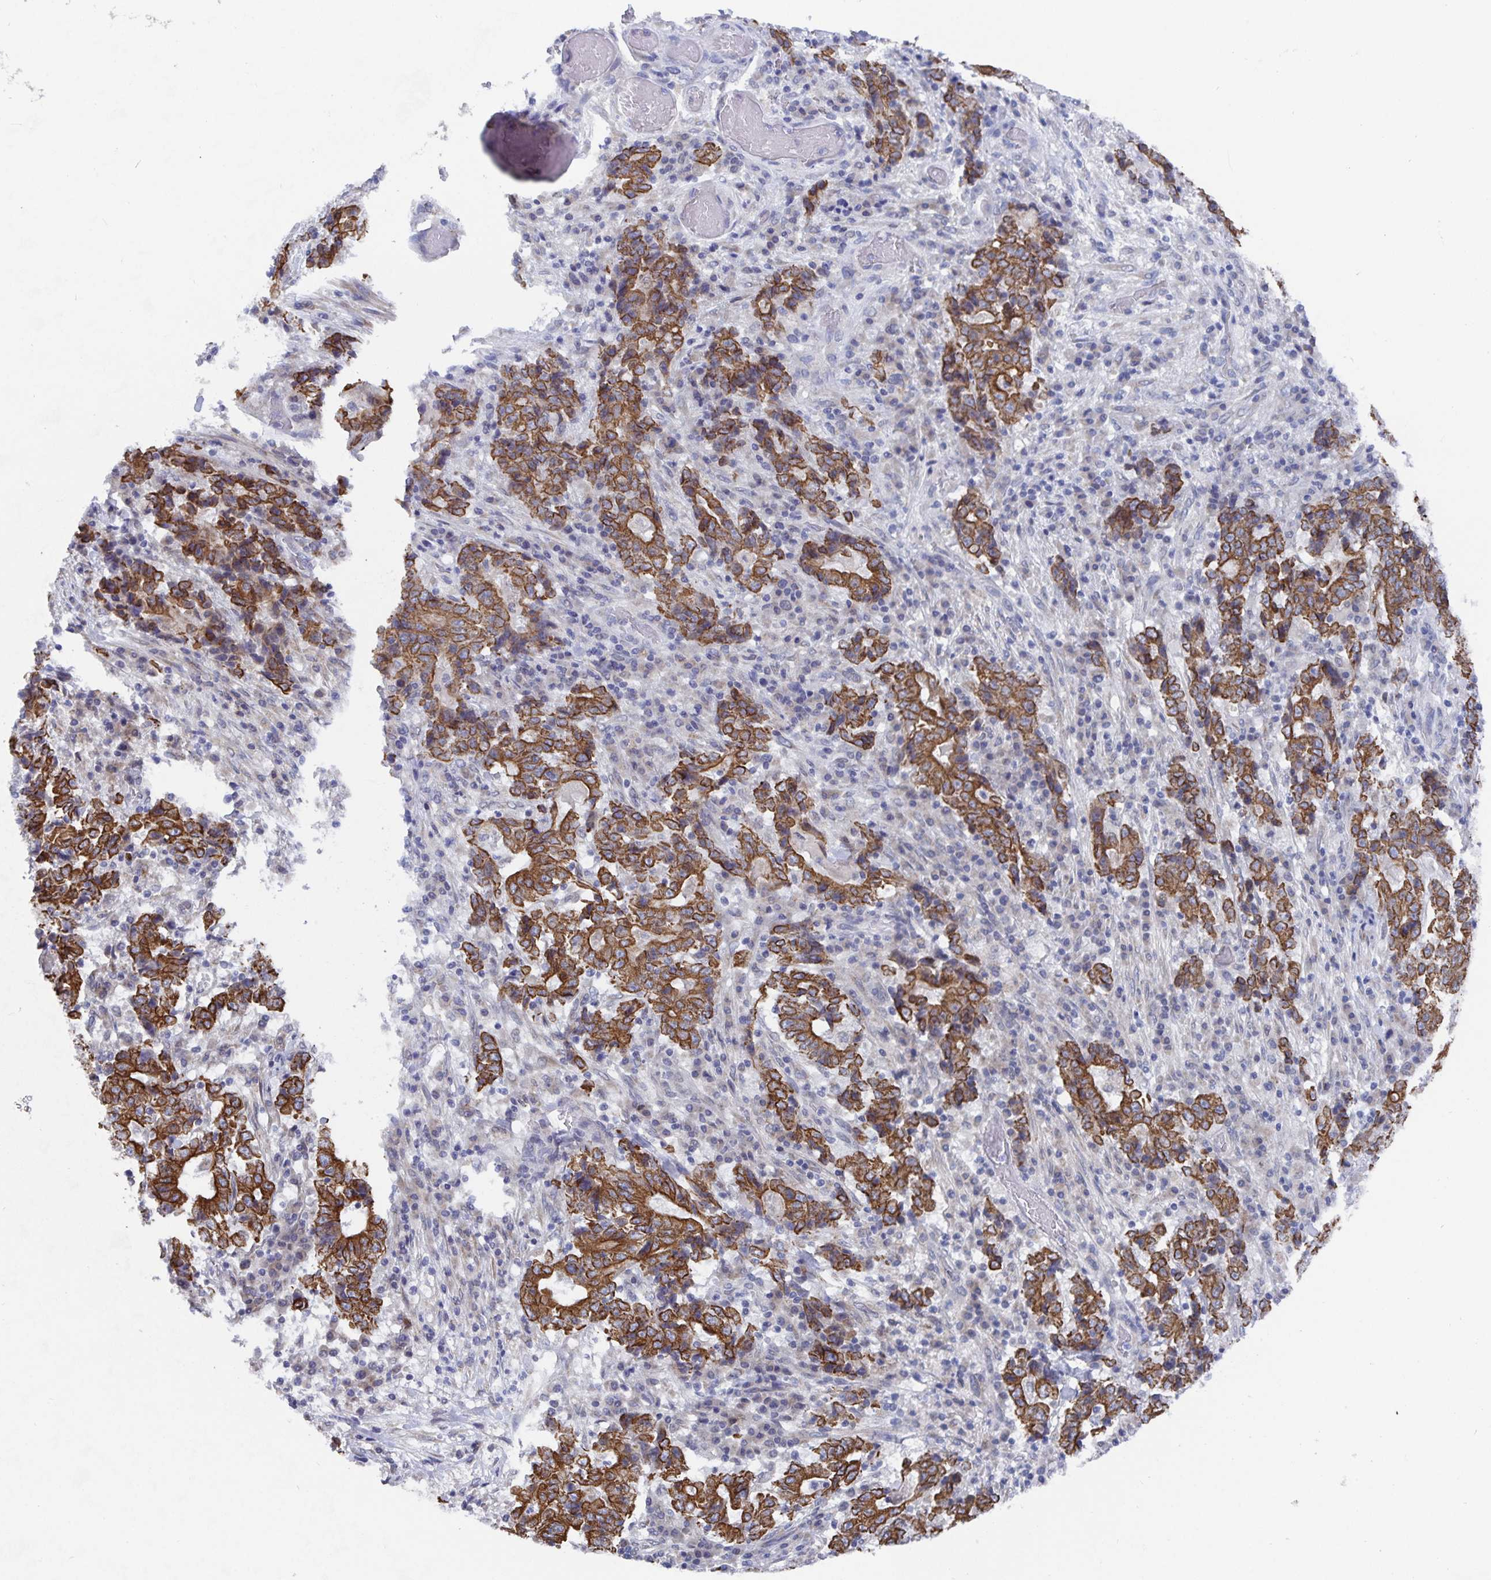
{"staining": {"intensity": "moderate", "quantity": ">75%", "location": "cytoplasmic/membranous"}, "tissue": "stomach cancer", "cell_type": "Tumor cells", "image_type": "cancer", "snomed": [{"axis": "morphology", "description": "Normal tissue, NOS"}, {"axis": "morphology", "description": "Adenocarcinoma, NOS"}, {"axis": "topography", "description": "Stomach, upper"}, {"axis": "topography", "description": "Stomach"}], "caption": "The photomicrograph exhibits a brown stain indicating the presence of a protein in the cytoplasmic/membranous of tumor cells in stomach cancer (adenocarcinoma).", "gene": "ZIK1", "patient": {"sex": "male", "age": 59}}